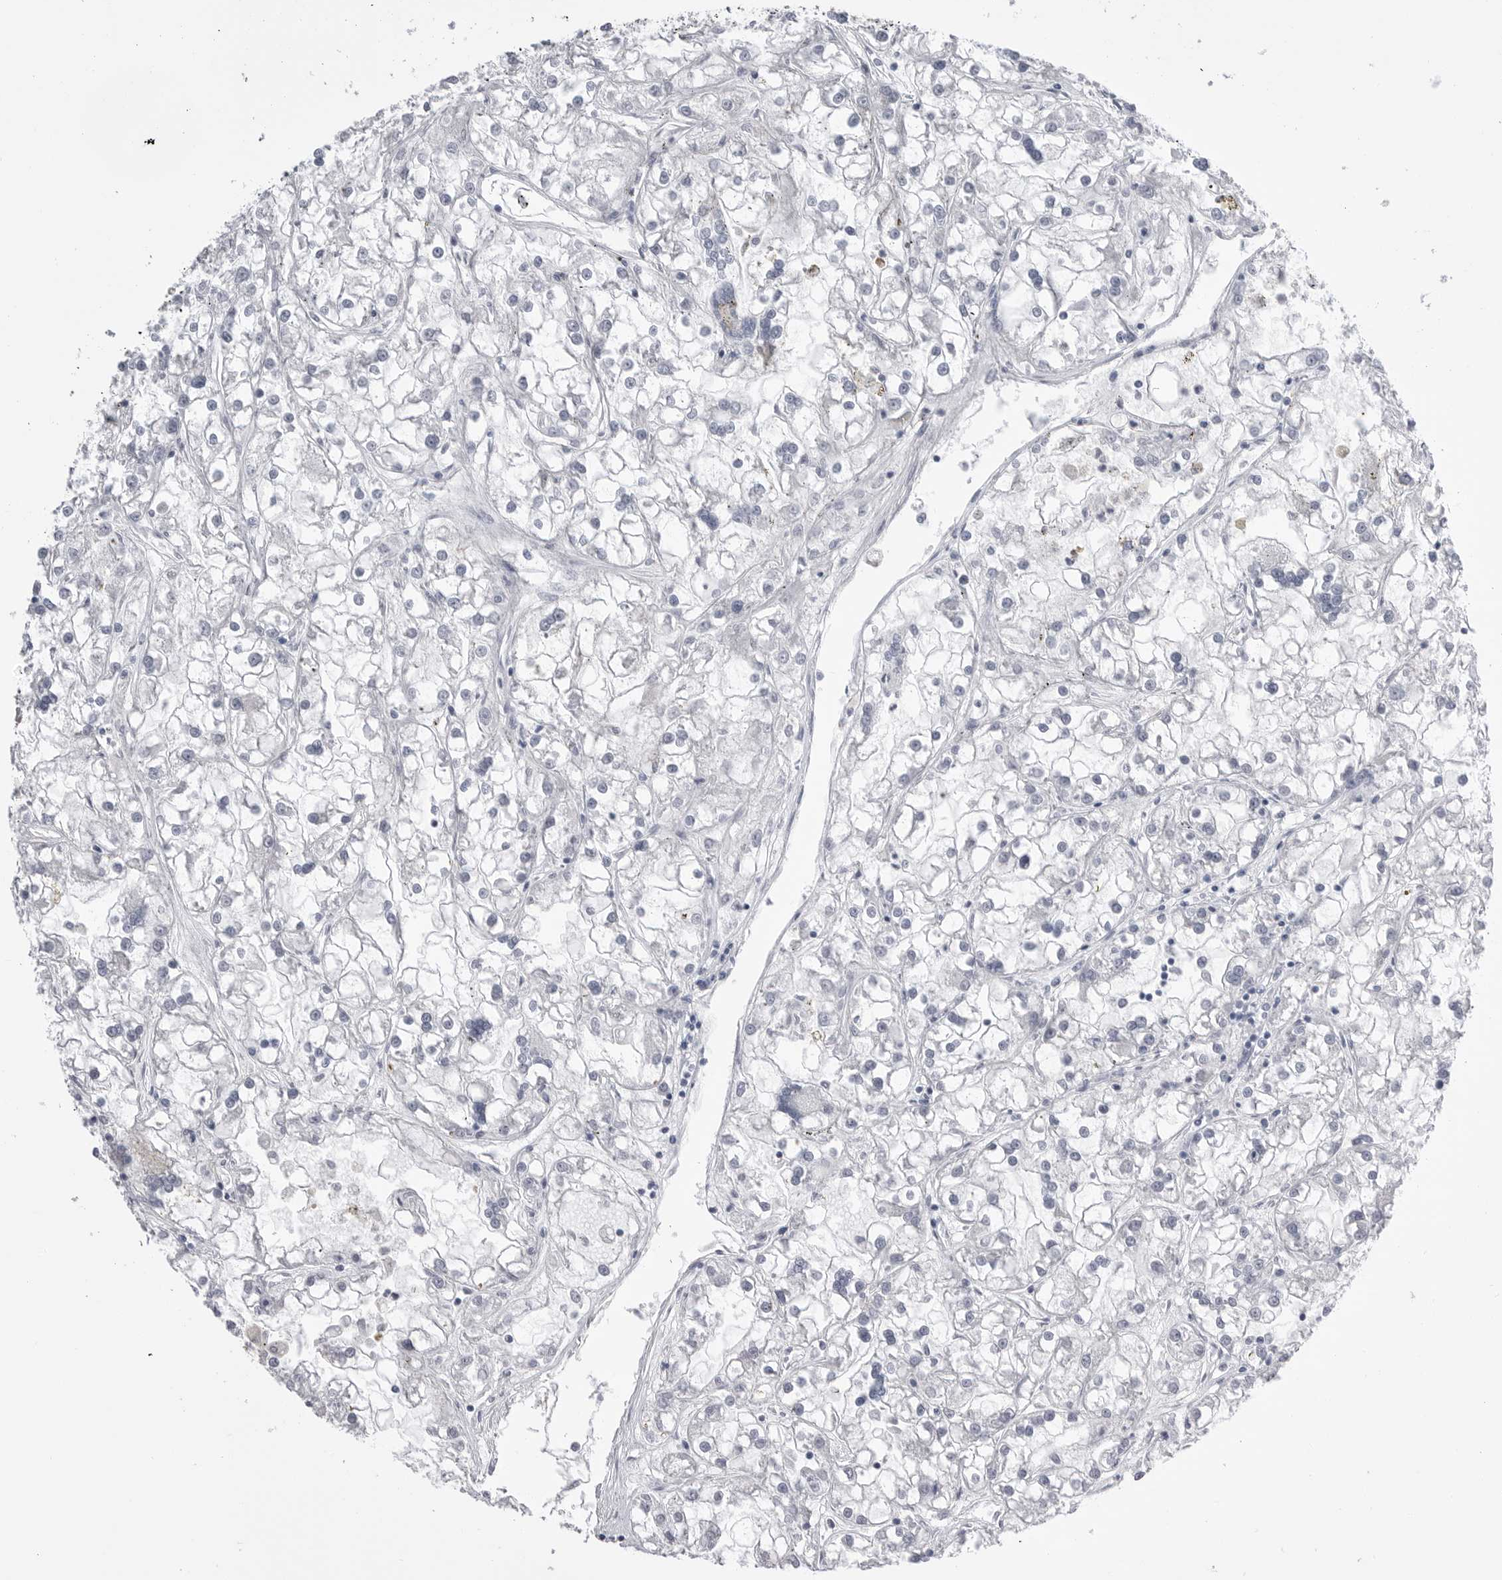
{"staining": {"intensity": "negative", "quantity": "none", "location": "none"}, "tissue": "renal cancer", "cell_type": "Tumor cells", "image_type": "cancer", "snomed": [{"axis": "morphology", "description": "Adenocarcinoma, NOS"}, {"axis": "topography", "description": "Kidney"}], "caption": "The image demonstrates no significant positivity in tumor cells of renal cancer (adenocarcinoma).", "gene": "CPB1", "patient": {"sex": "female", "age": 52}}